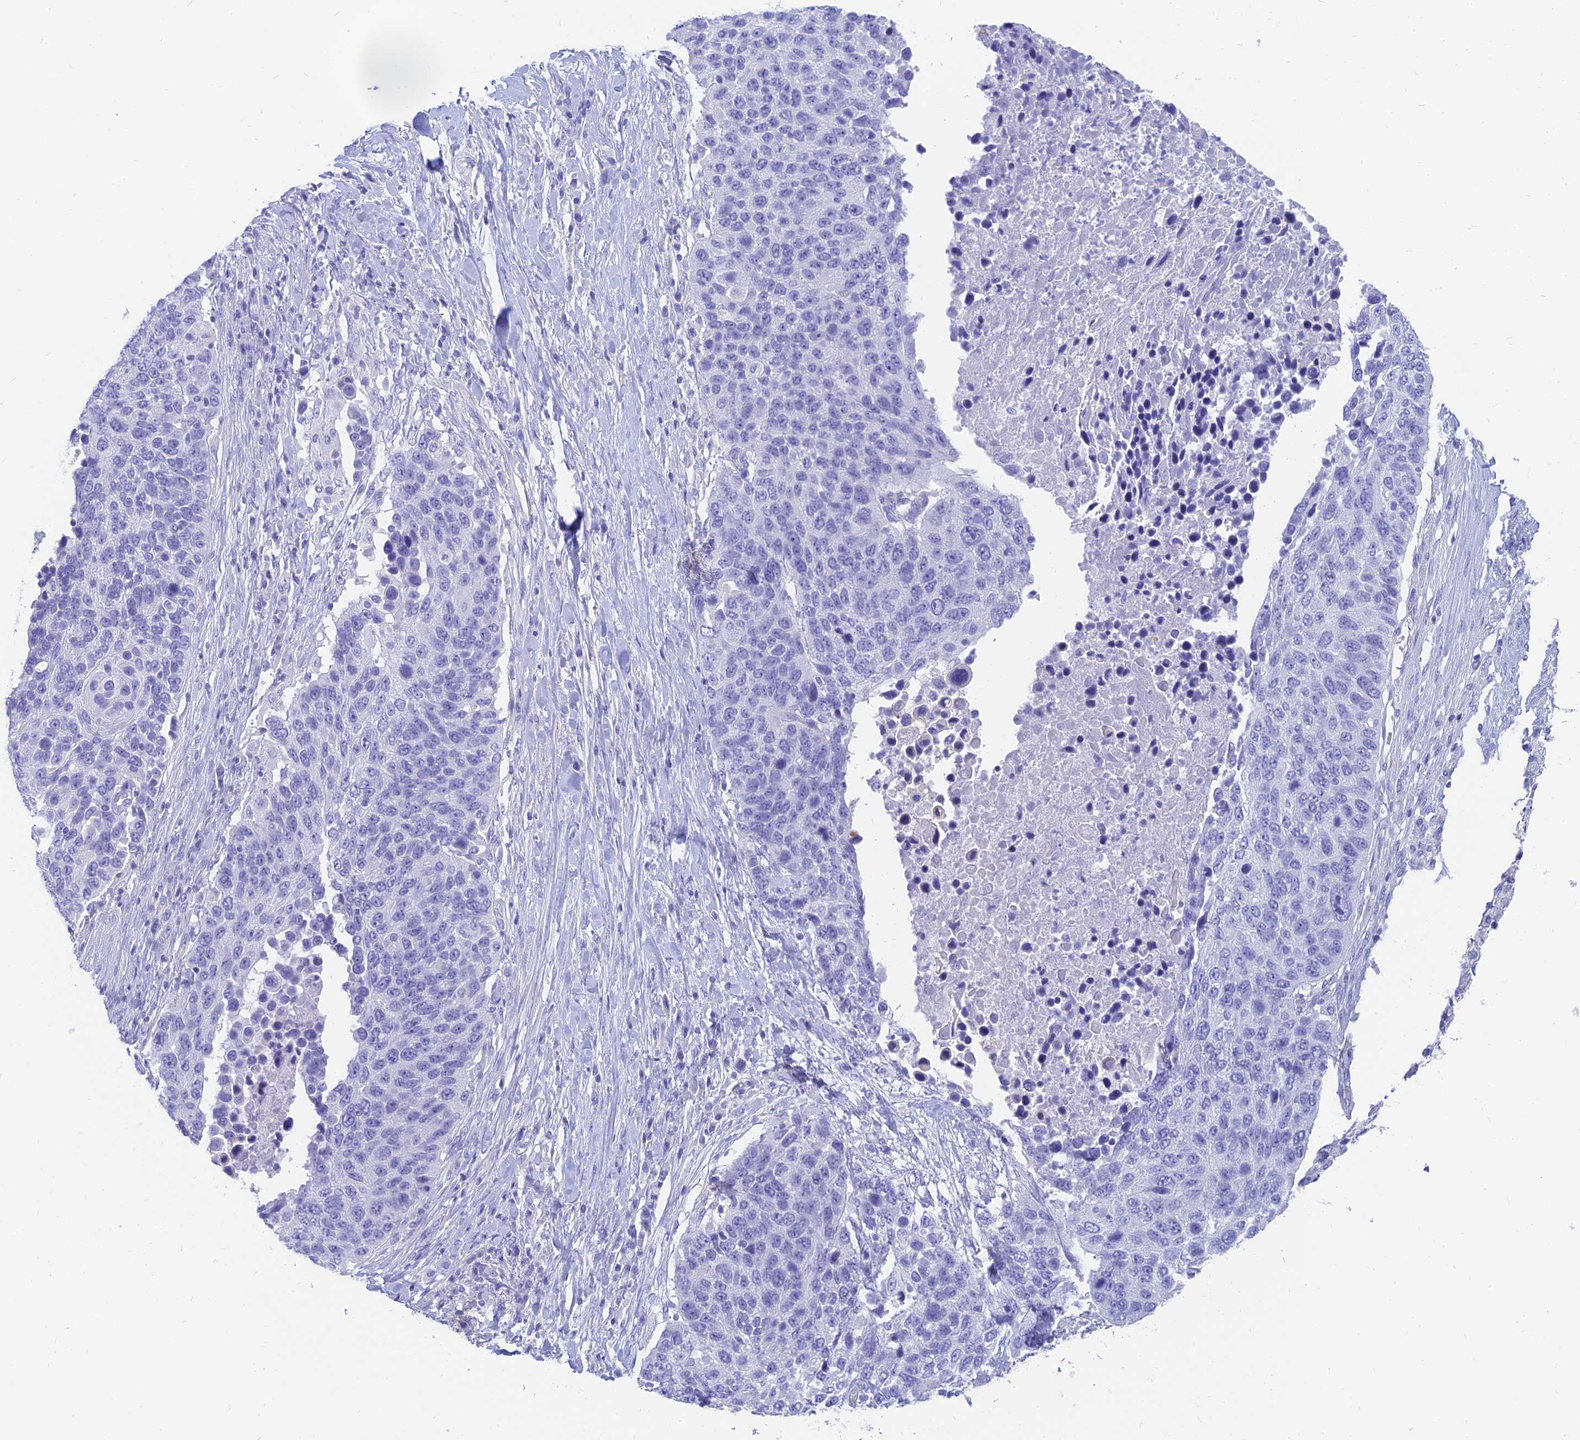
{"staining": {"intensity": "negative", "quantity": "none", "location": "none"}, "tissue": "lung cancer", "cell_type": "Tumor cells", "image_type": "cancer", "snomed": [{"axis": "morphology", "description": "Normal tissue, NOS"}, {"axis": "morphology", "description": "Squamous cell carcinoma, NOS"}, {"axis": "topography", "description": "Lymph node"}, {"axis": "topography", "description": "Lung"}], "caption": "High magnification brightfield microscopy of squamous cell carcinoma (lung) stained with DAB (3,3'-diaminobenzidine) (brown) and counterstained with hematoxylin (blue): tumor cells show no significant expression.", "gene": "SLC36A2", "patient": {"sex": "male", "age": 66}}